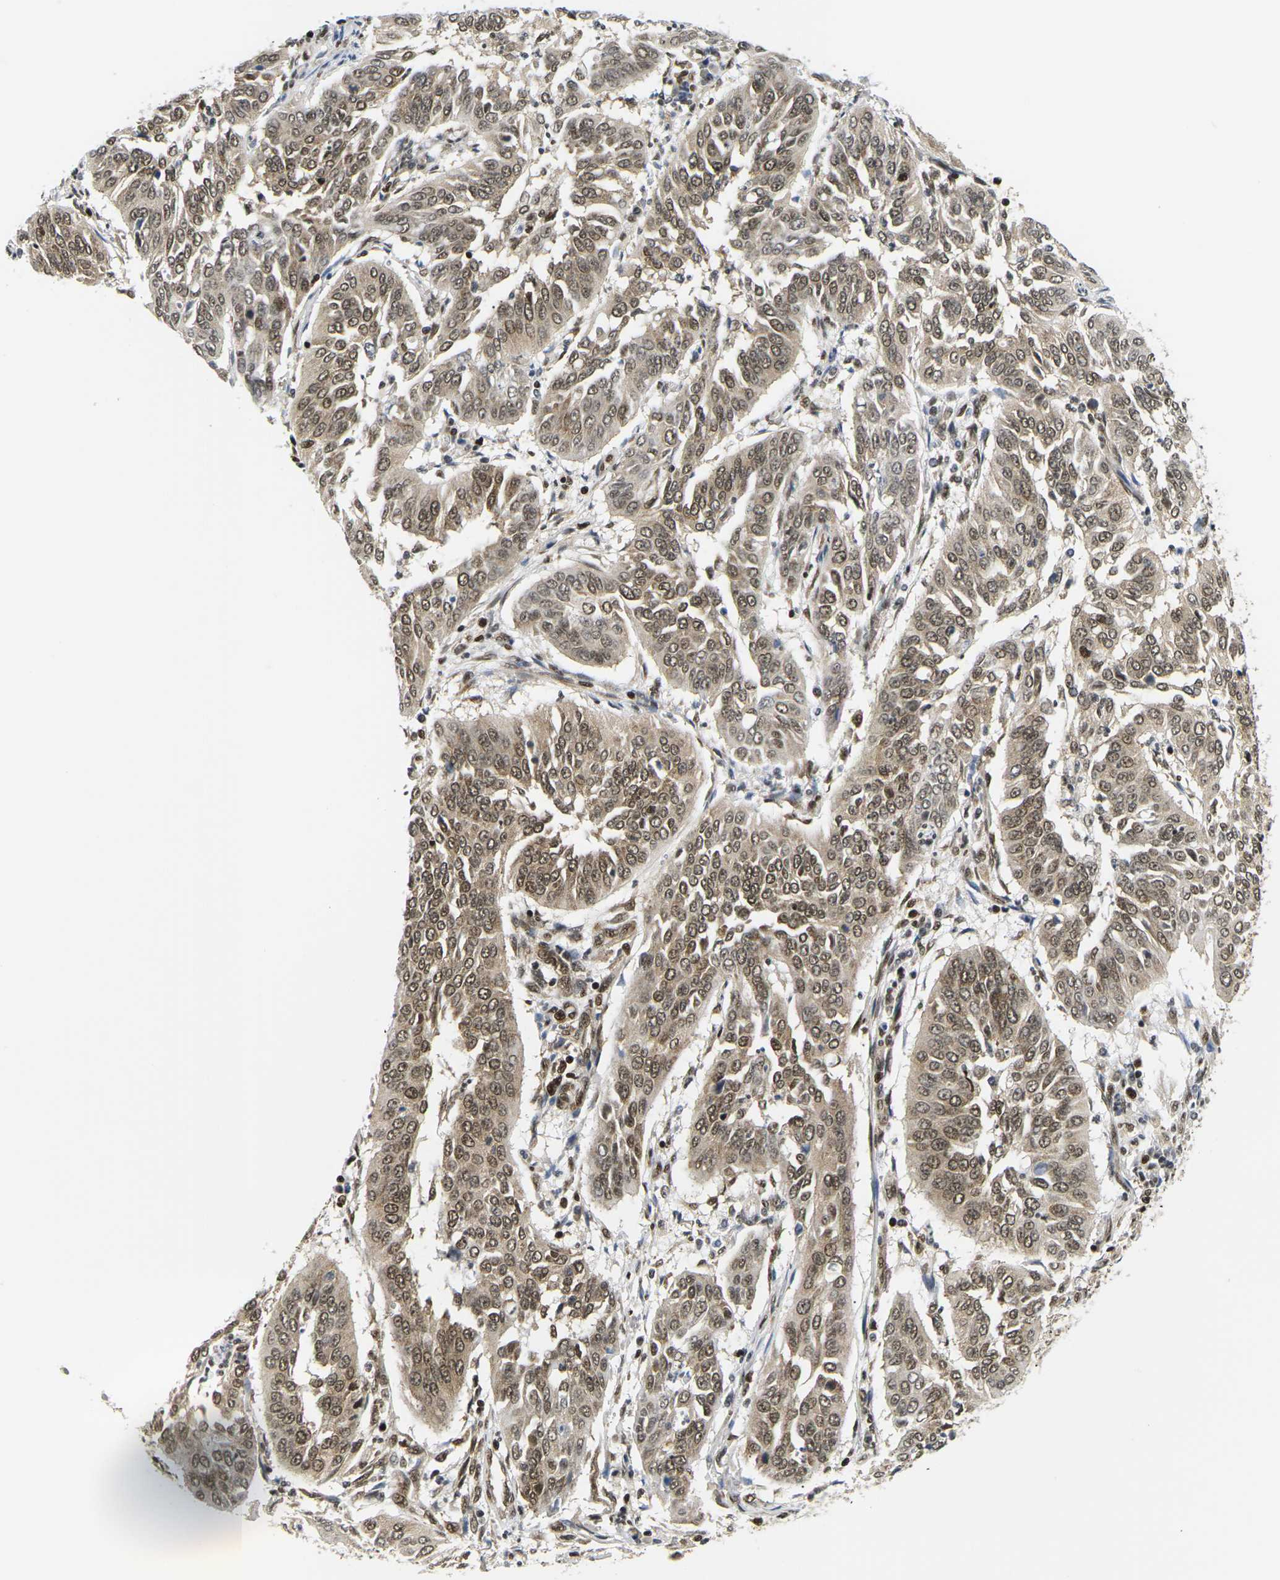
{"staining": {"intensity": "moderate", "quantity": ">75%", "location": "cytoplasmic/membranous,nuclear"}, "tissue": "cervical cancer", "cell_type": "Tumor cells", "image_type": "cancer", "snomed": [{"axis": "morphology", "description": "Normal tissue, NOS"}, {"axis": "morphology", "description": "Squamous cell carcinoma, NOS"}, {"axis": "topography", "description": "Cervix"}], "caption": "A brown stain highlights moderate cytoplasmic/membranous and nuclear expression of a protein in human cervical squamous cell carcinoma tumor cells.", "gene": "CELF1", "patient": {"sex": "female", "age": 39}}